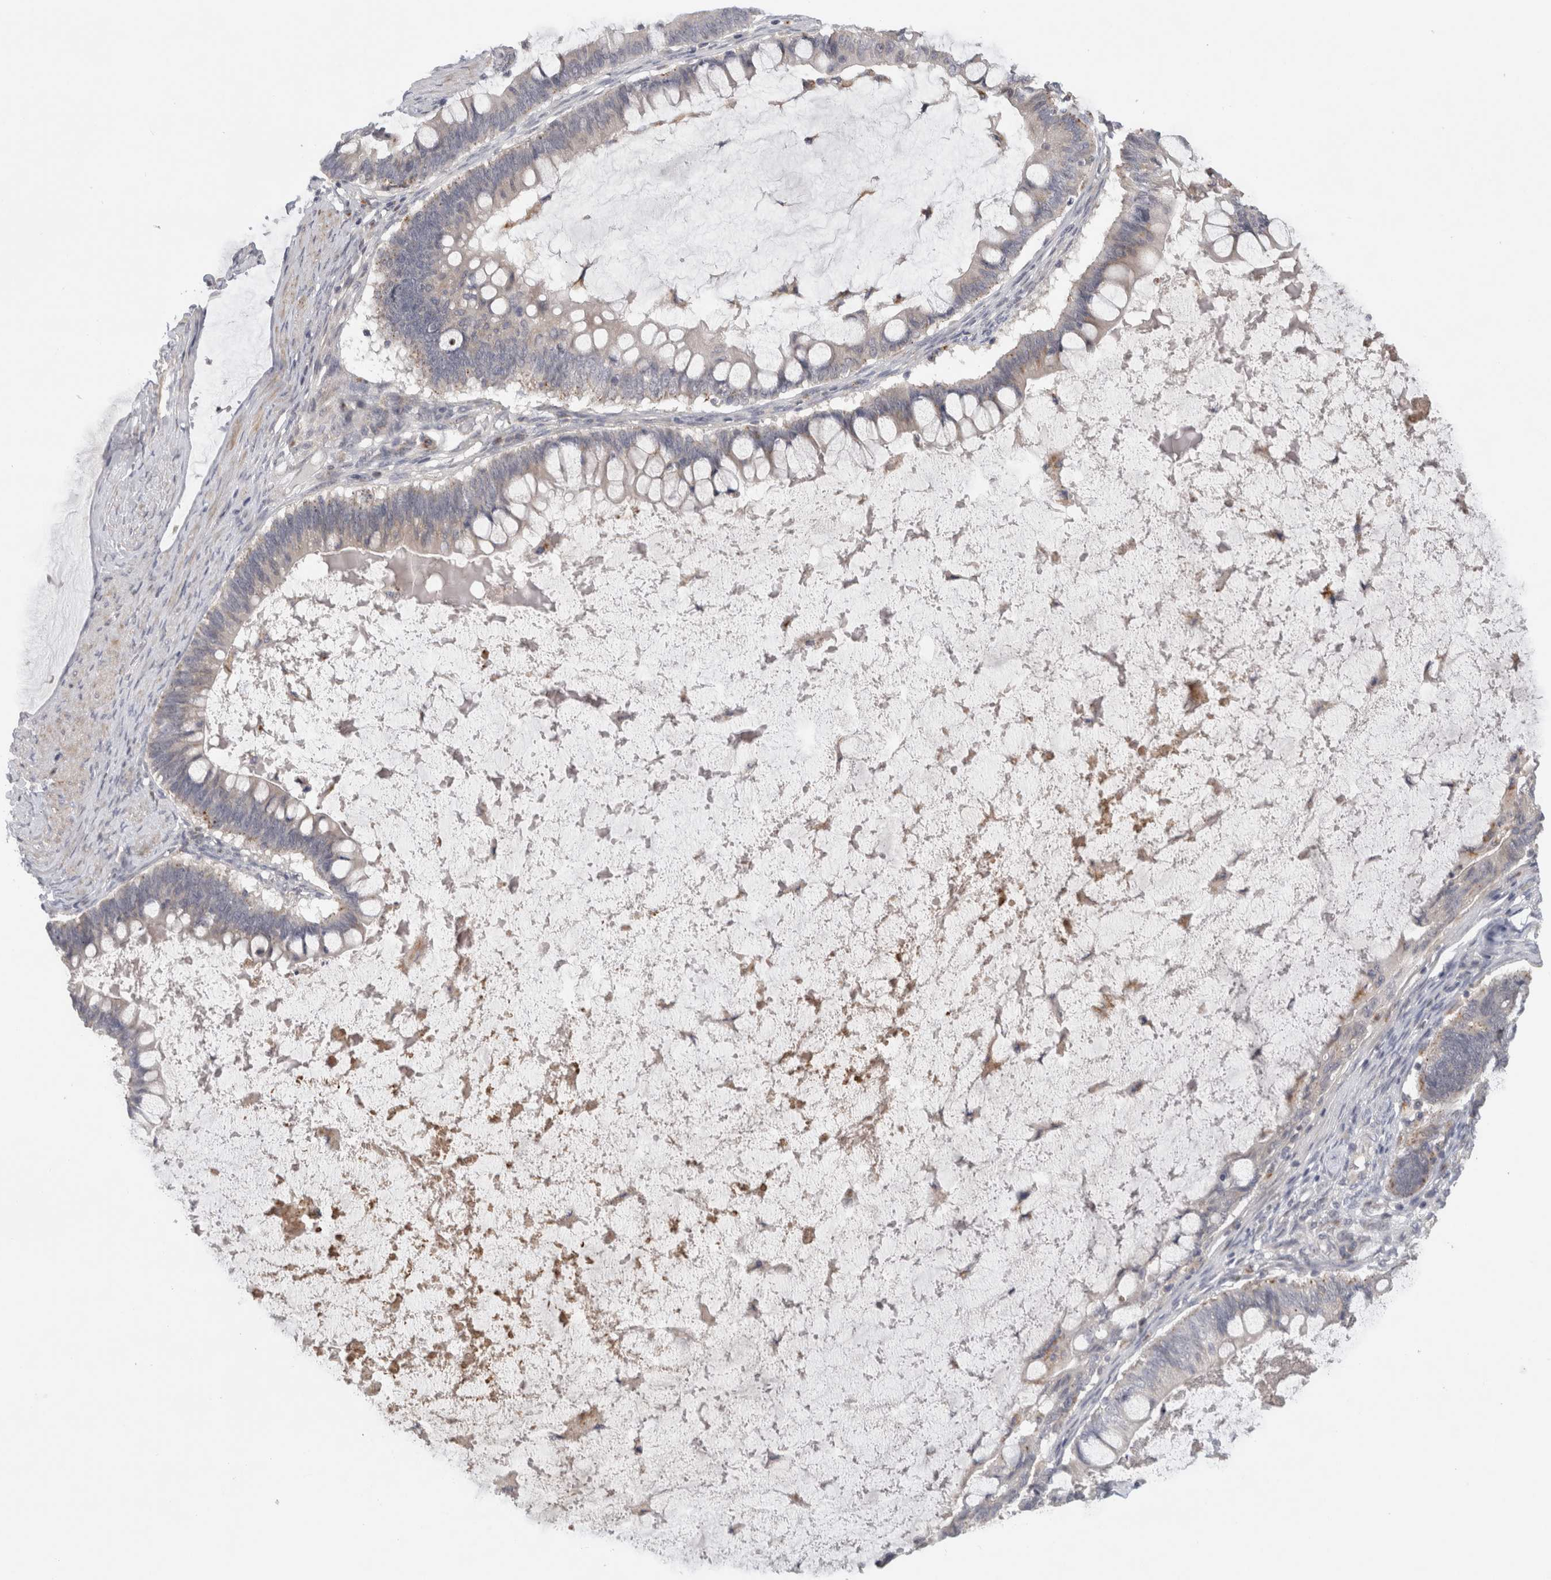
{"staining": {"intensity": "strong", "quantity": "<25%", "location": "cytoplasmic/membranous"}, "tissue": "ovarian cancer", "cell_type": "Tumor cells", "image_type": "cancer", "snomed": [{"axis": "morphology", "description": "Cystadenocarcinoma, mucinous, NOS"}, {"axis": "topography", "description": "Ovary"}], "caption": "High-magnification brightfield microscopy of mucinous cystadenocarcinoma (ovarian) stained with DAB (brown) and counterstained with hematoxylin (blue). tumor cells exhibit strong cytoplasmic/membranous positivity is seen in approximately<25% of cells.", "gene": "MGAT1", "patient": {"sex": "female", "age": 61}}